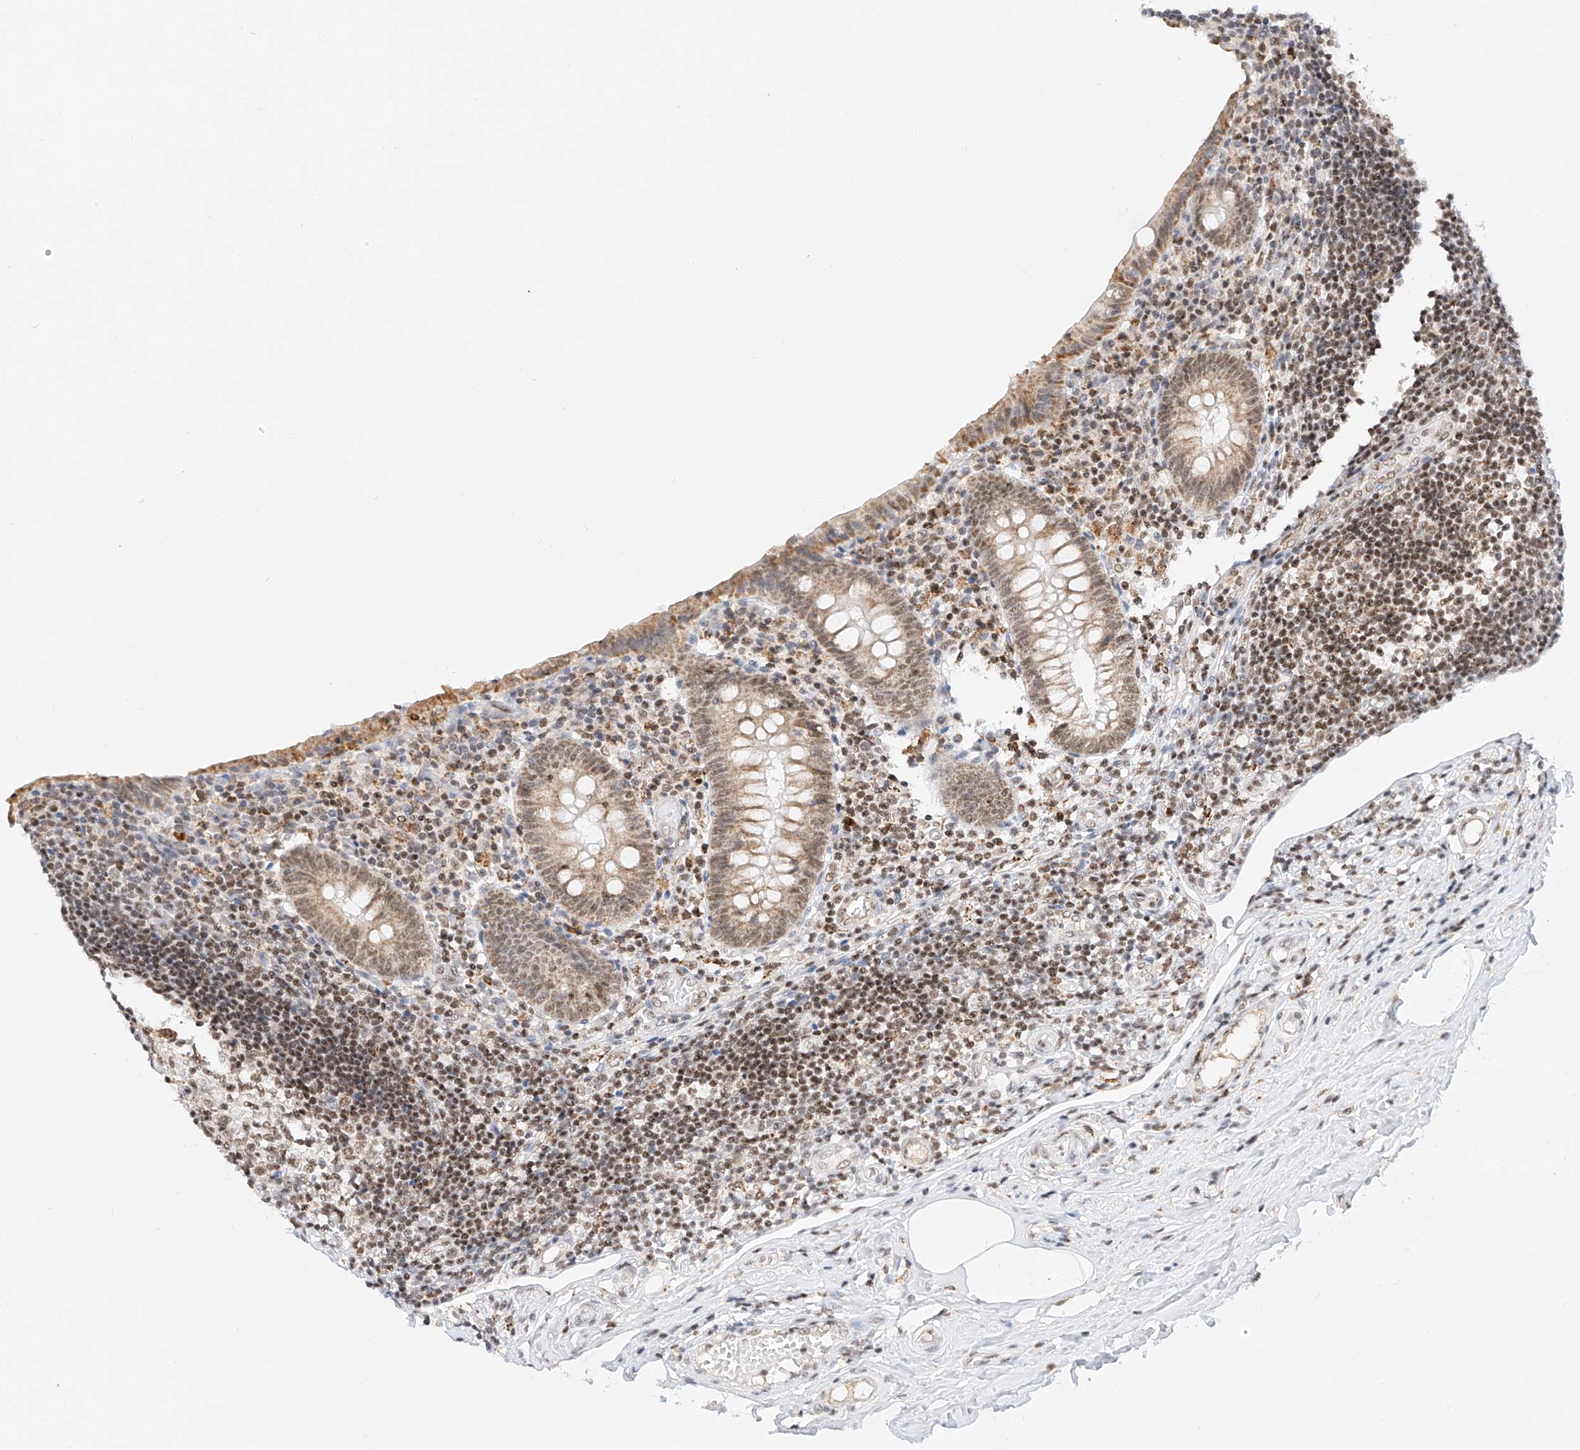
{"staining": {"intensity": "moderate", "quantity": ">75%", "location": "cytoplasmic/membranous,nuclear"}, "tissue": "appendix", "cell_type": "Glandular cells", "image_type": "normal", "snomed": [{"axis": "morphology", "description": "Normal tissue, NOS"}, {"axis": "topography", "description": "Appendix"}], "caption": "High-magnification brightfield microscopy of unremarkable appendix stained with DAB (brown) and counterstained with hematoxylin (blue). glandular cells exhibit moderate cytoplasmic/membranous,nuclear staining is identified in approximately>75% of cells.", "gene": "NRF1", "patient": {"sex": "female", "age": 17}}